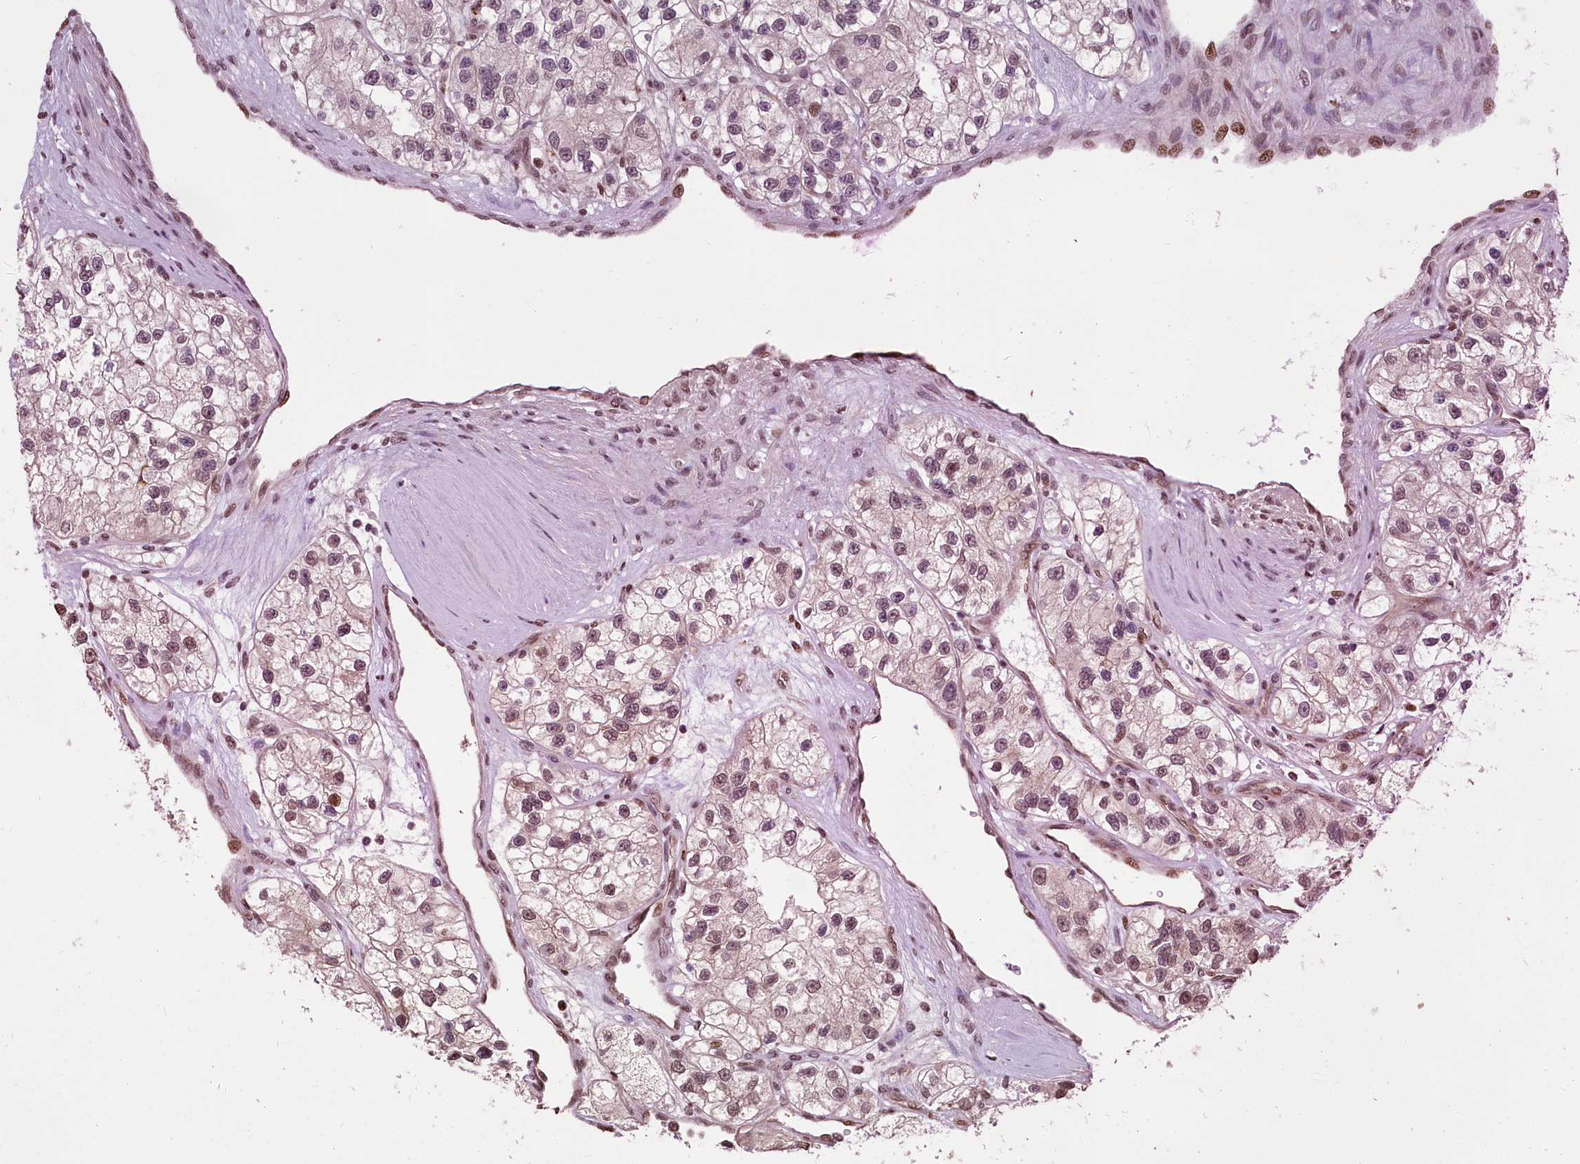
{"staining": {"intensity": "weak", "quantity": ">75%", "location": "nuclear"}, "tissue": "renal cancer", "cell_type": "Tumor cells", "image_type": "cancer", "snomed": [{"axis": "morphology", "description": "Adenocarcinoma, NOS"}, {"axis": "topography", "description": "Kidney"}], "caption": "Renal adenocarcinoma stained with a brown dye displays weak nuclear positive expression in approximately >75% of tumor cells.", "gene": "RELB", "patient": {"sex": "female", "age": 57}}